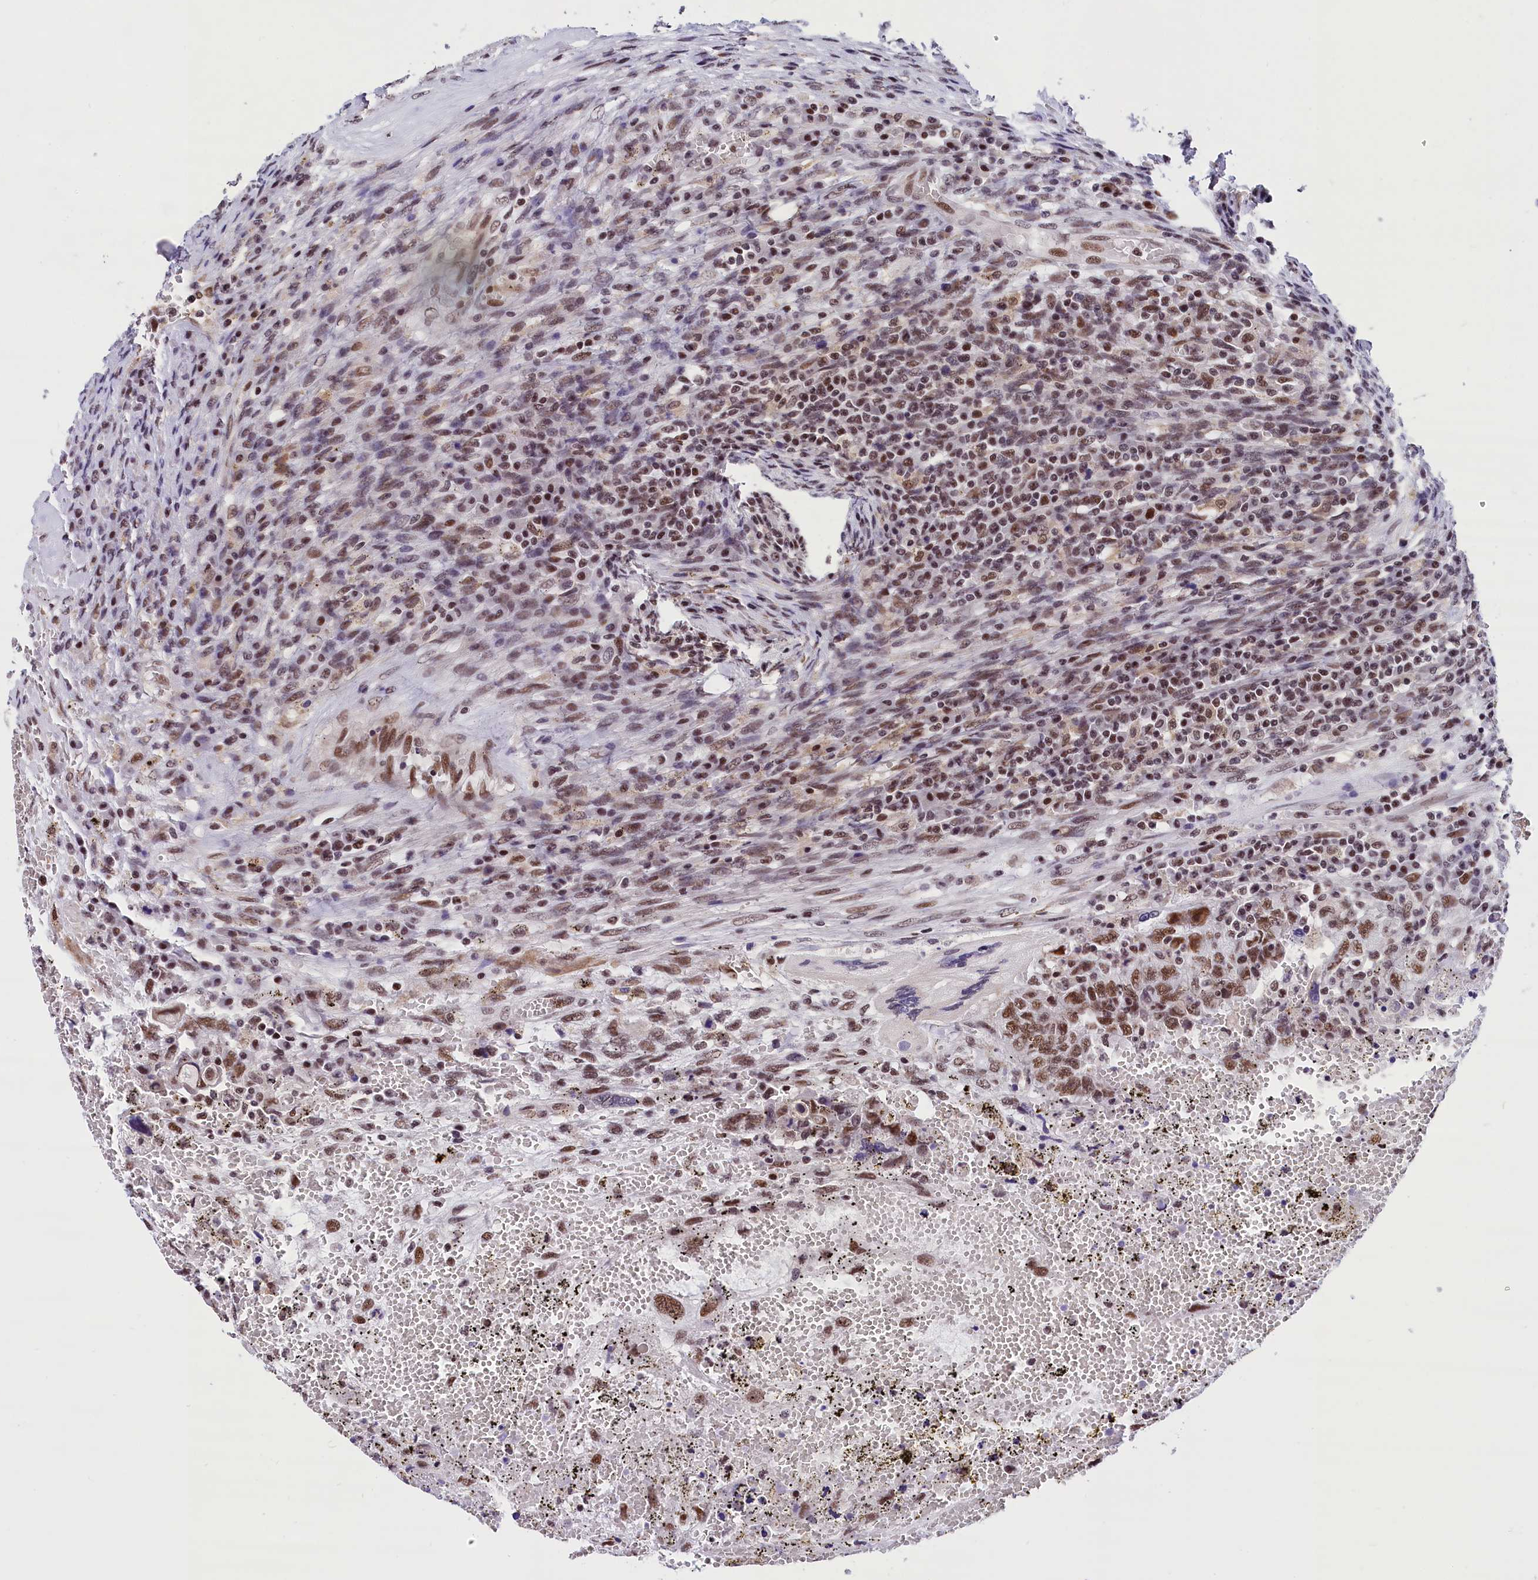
{"staining": {"intensity": "moderate", "quantity": ">75%", "location": "nuclear"}, "tissue": "testis cancer", "cell_type": "Tumor cells", "image_type": "cancer", "snomed": [{"axis": "morphology", "description": "Carcinoma, Embryonal, NOS"}, {"axis": "topography", "description": "Testis"}], "caption": "A high-resolution image shows IHC staining of testis cancer, which shows moderate nuclear positivity in approximately >75% of tumor cells.", "gene": "CDYL2", "patient": {"sex": "male", "age": 26}}